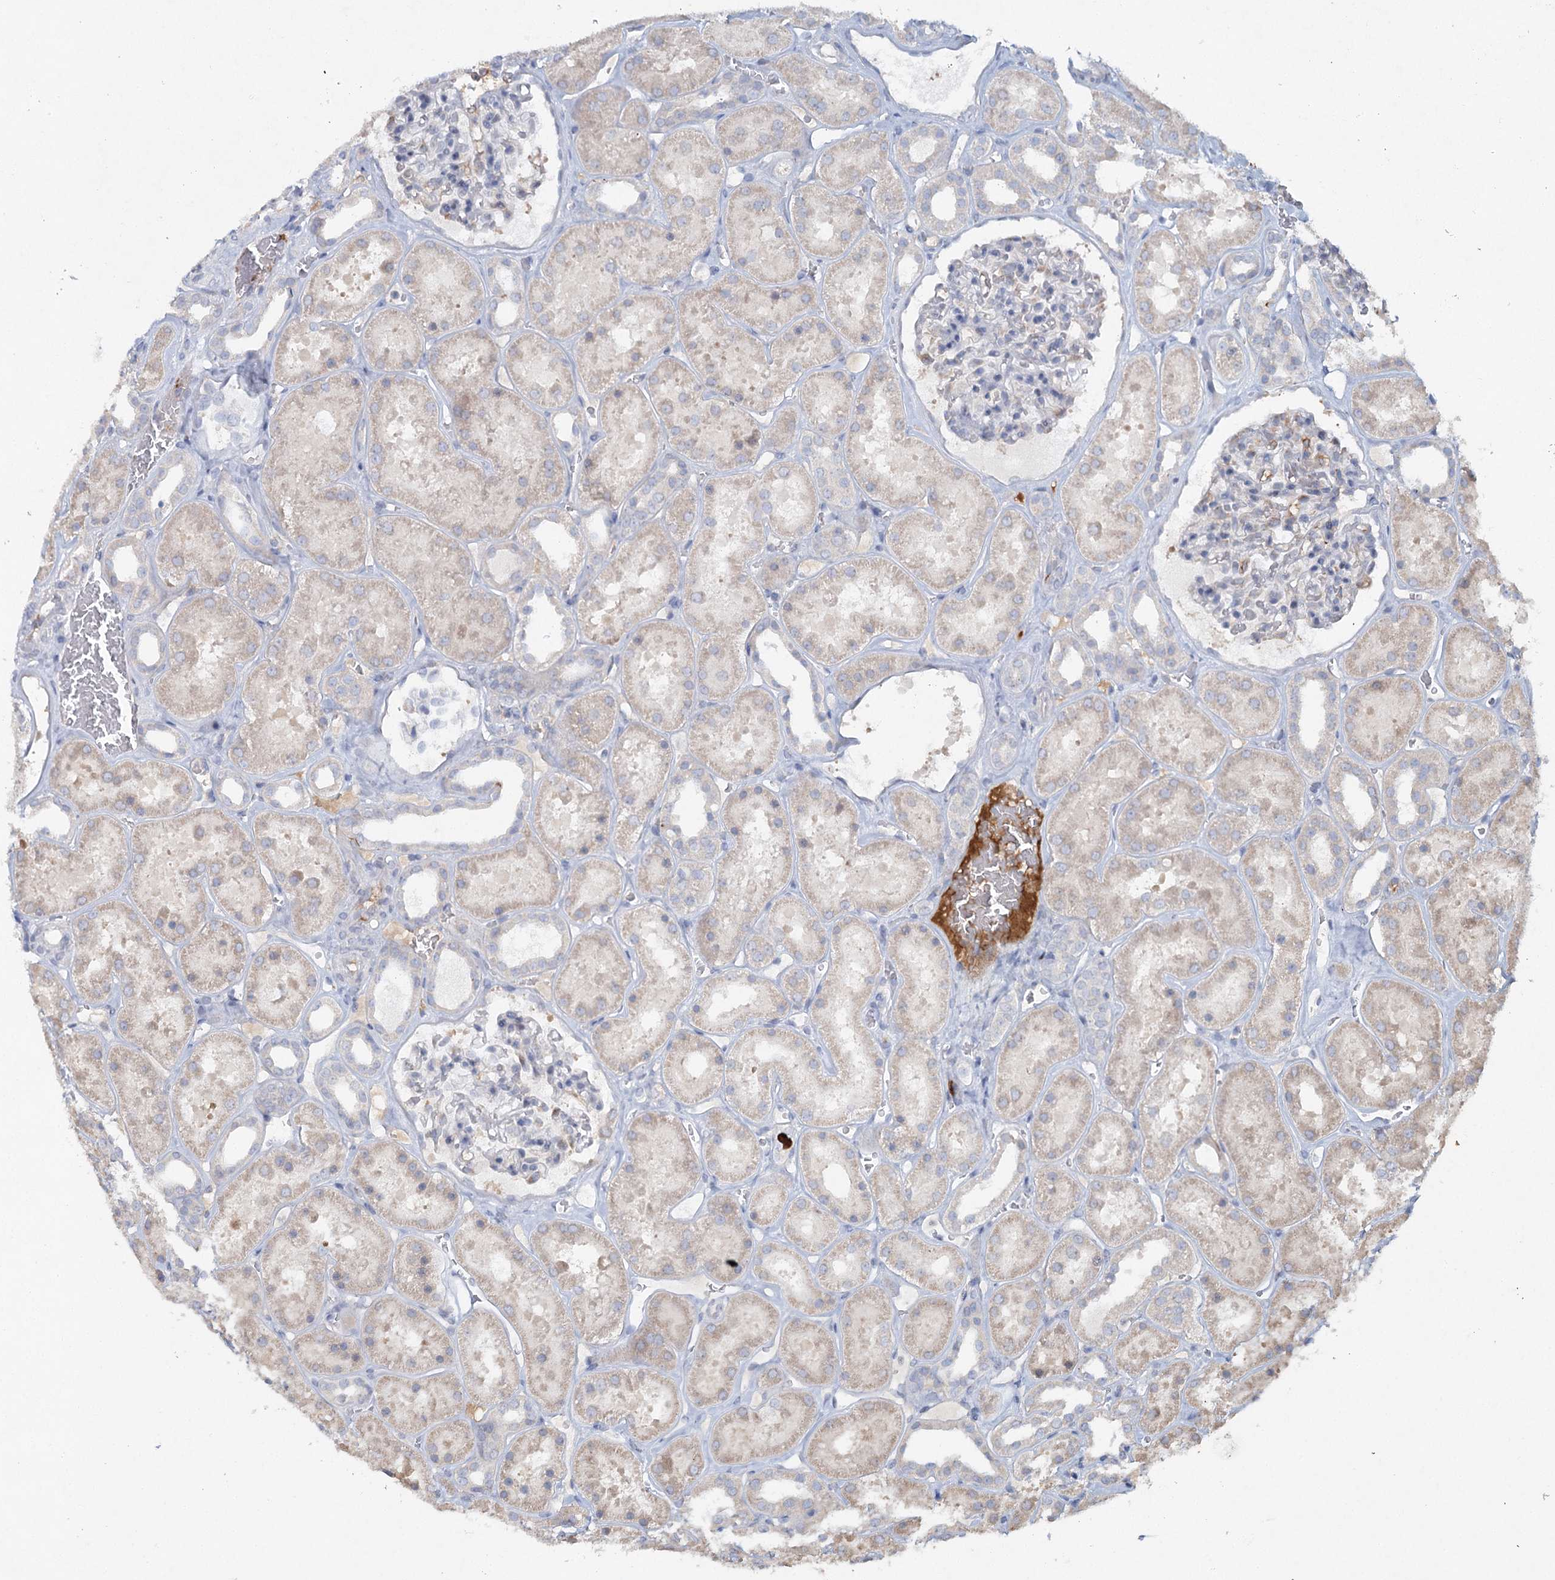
{"staining": {"intensity": "weak", "quantity": "<25%", "location": "cytoplasmic/membranous"}, "tissue": "kidney", "cell_type": "Cells in glomeruli", "image_type": "normal", "snomed": [{"axis": "morphology", "description": "Normal tissue, NOS"}, {"axis": "topography", "description": "Kidney"}], "caption": "DAB (3,3'-diaminobenzidine) immunohistochemical staining of benign kidney displays no significant expression in cells in glomeruli. (Immunohistochemistry (ihc), brightfield microscopy, high magnification).", "gene": "RFX6", "patient": {"sex": "female", "age": 41}}